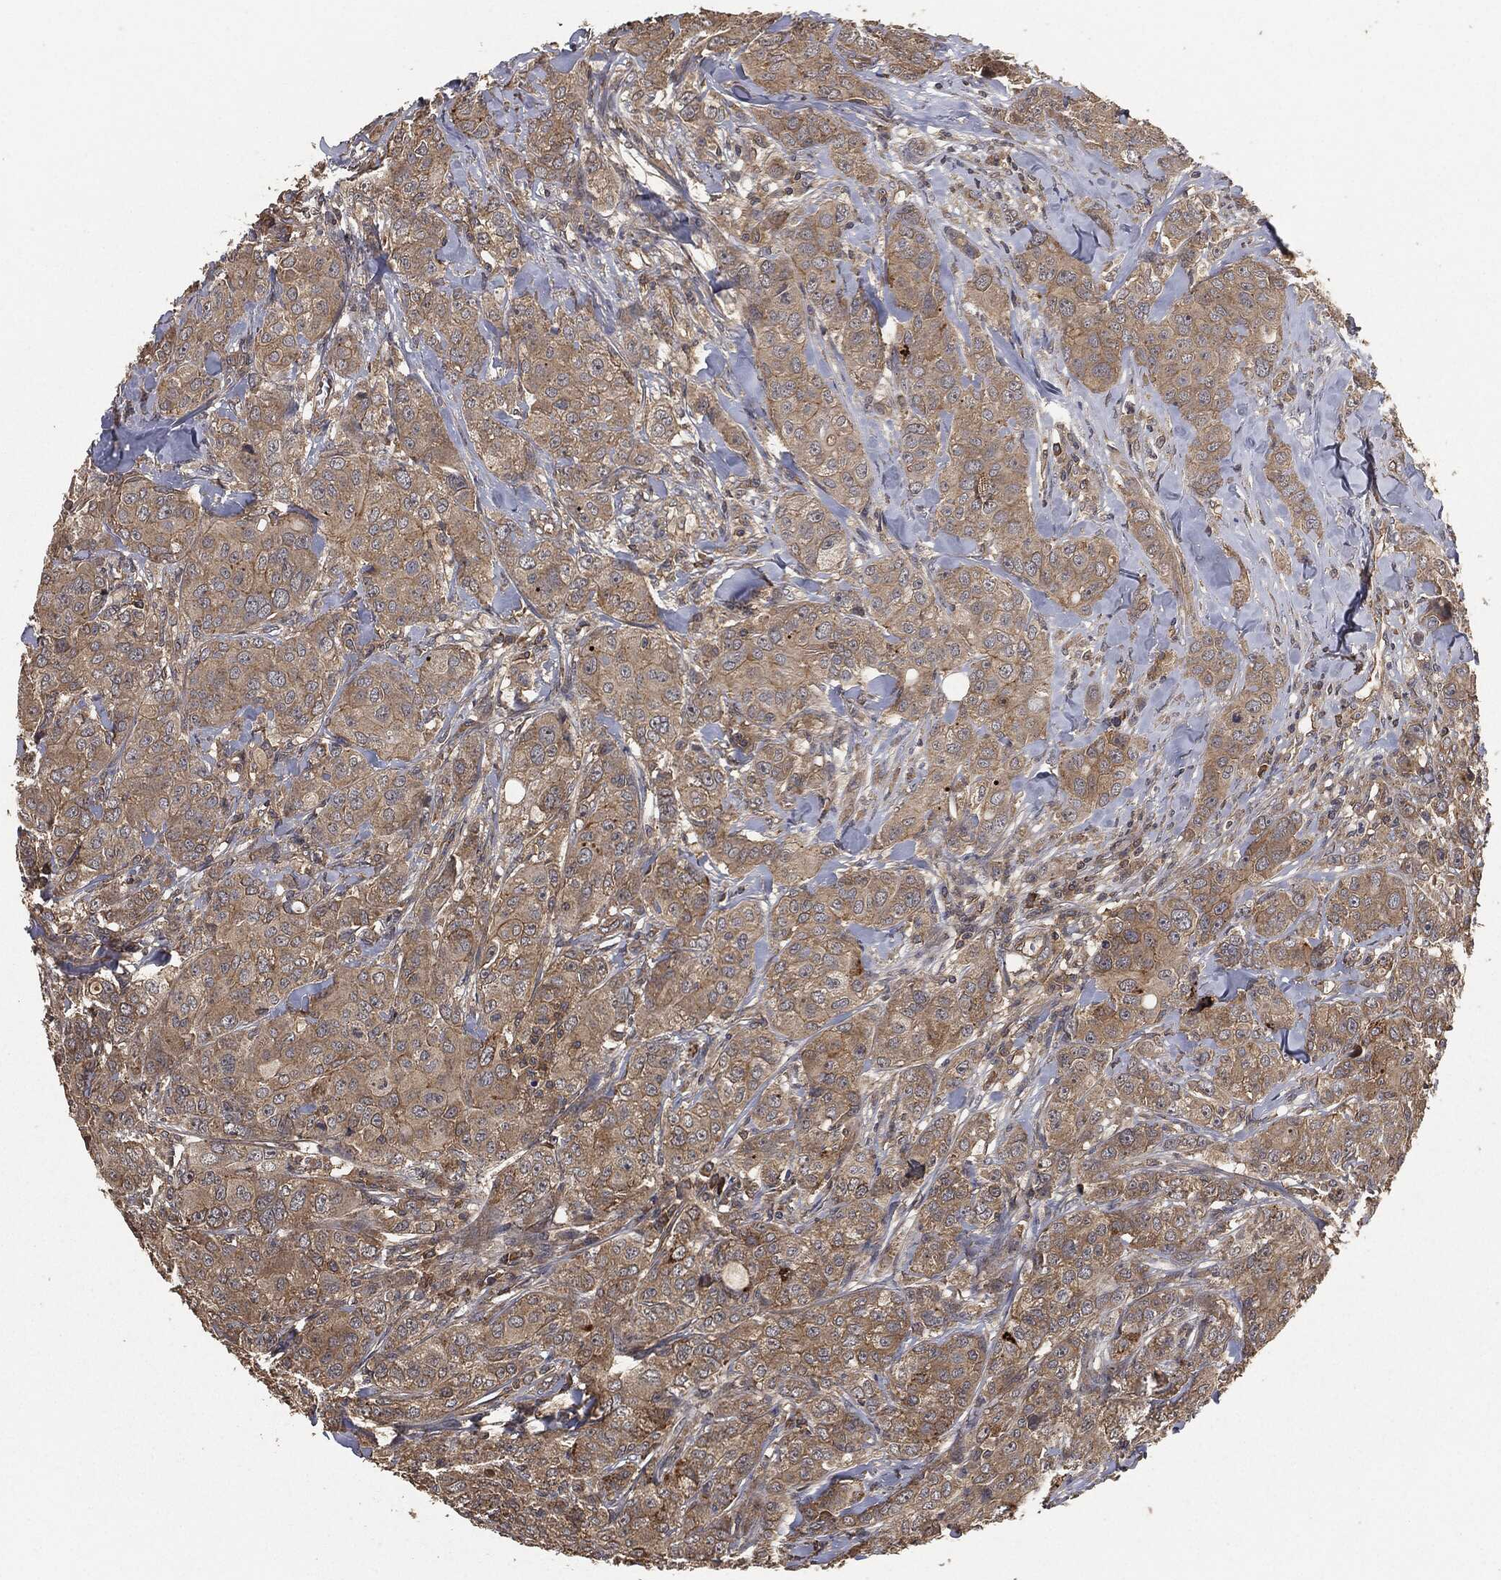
{"staining": {"intensity": "weak", "quantity": ">75%", "location": "cytoplasmic/membranous"}, "tissue": "breast cancer", "cell_type": "Tumor cells", "image_type": "cancer", "snomed": [{"axis": "morphology", "description": "Duct carcinoma"}, {"axis": "topography", "description": "Breast"}], "caption": "Protein analysis of breast cancer tissue reveals weak cytoplasmic/membranous staining in approximately >75% of tumor cells. Ihc stains the protein in brown and the nuclei are stained blue.", "gene": "ERBIN", "patient": {"sex": "female", "age": 43}}